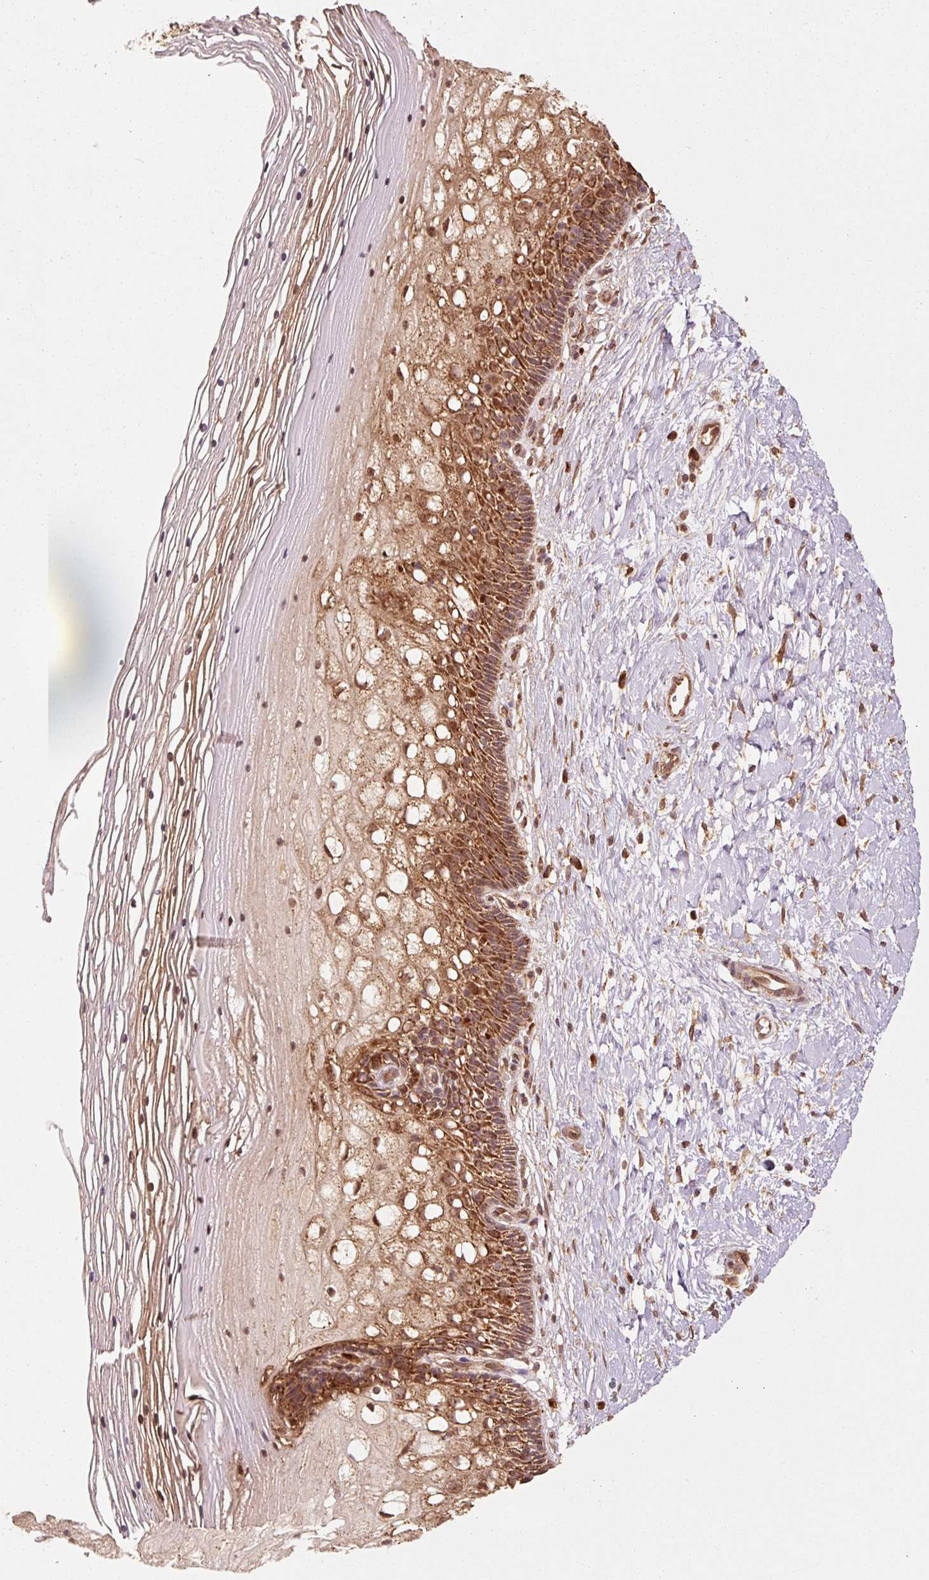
{"staining": {"intensity": "moderate", "quantity": ">75%", "location": "cytoplasmic/membranous,nuclear"}, "tissue": "cervix", "cell_type": "Glandular cells", "image_type": "normal", "snomed": [{"axis": "morphology", "description": "Normal tissue, NOS"}, {"axis": "topography", "description": "Cervix"}], "caption": "Moderate cytoplasmic/membranous,nuclear expression is present in about >75% of glandular cells in unremarkable cervix.", "gene": "MRPL16", "patient": {"sex": "female", "age": 36}}